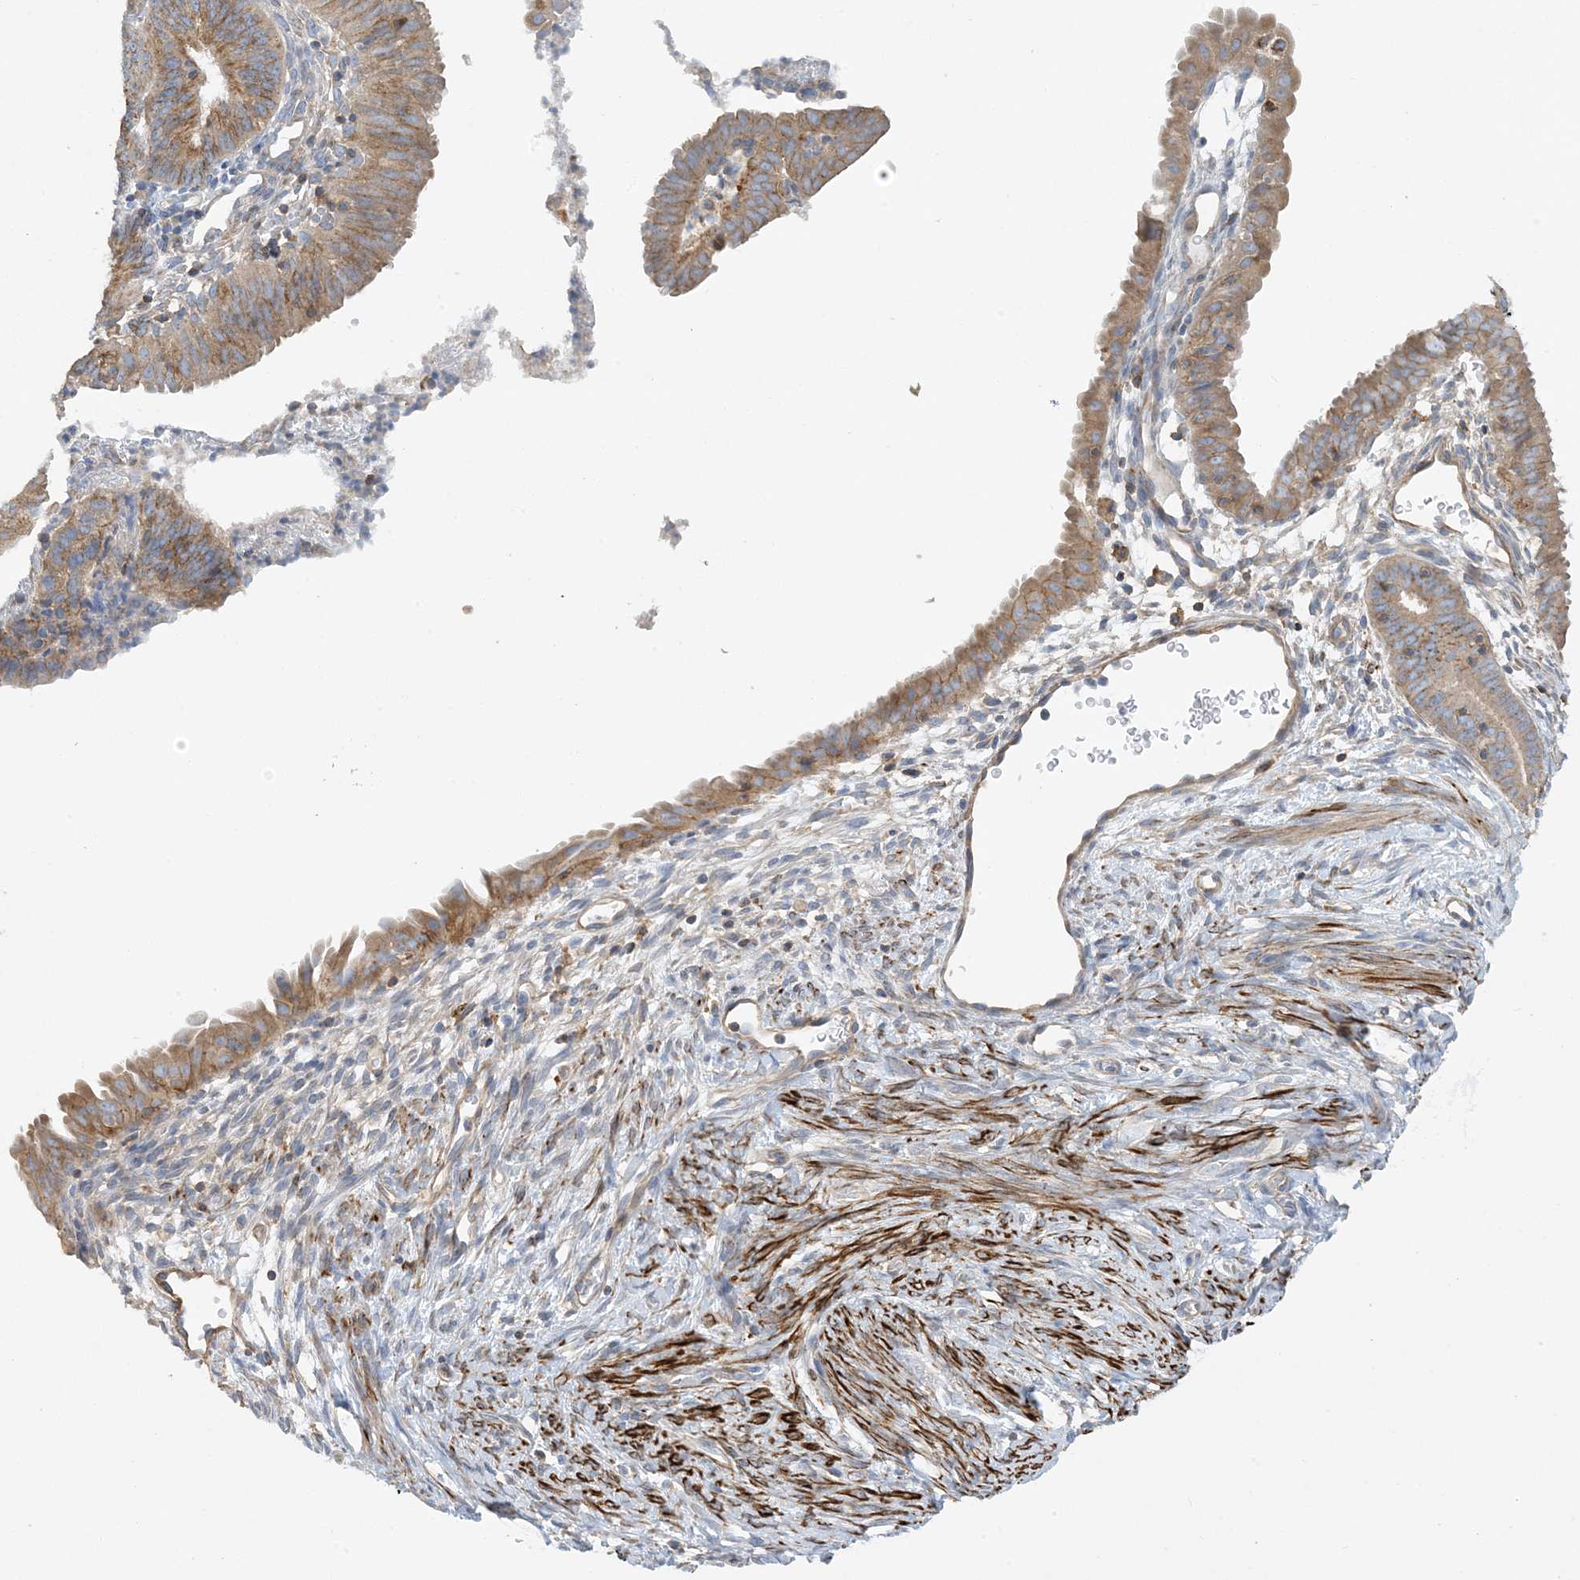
{"staining": {"intensity": "moderate", "quantity": ">75%", "location": "cytoplasmic/membranous"}, "tissue": "endometrial cancer", "cell_type": "Tumor cells", "image_type": "cancer", "snomed": [{"axis": "morphology", "description": "Adenocarcinoma, NOS"}, {"axis": "topography", "description": "Endometrium"}], "caption": "Immunohistochemical staining of human endometrial cancer demonstrates moderate cytoplasmic/membranous protein expression in about >75% of tumor cells.", "gene": "CALHM5", "patient": {"sex": "female", "age": 51}}